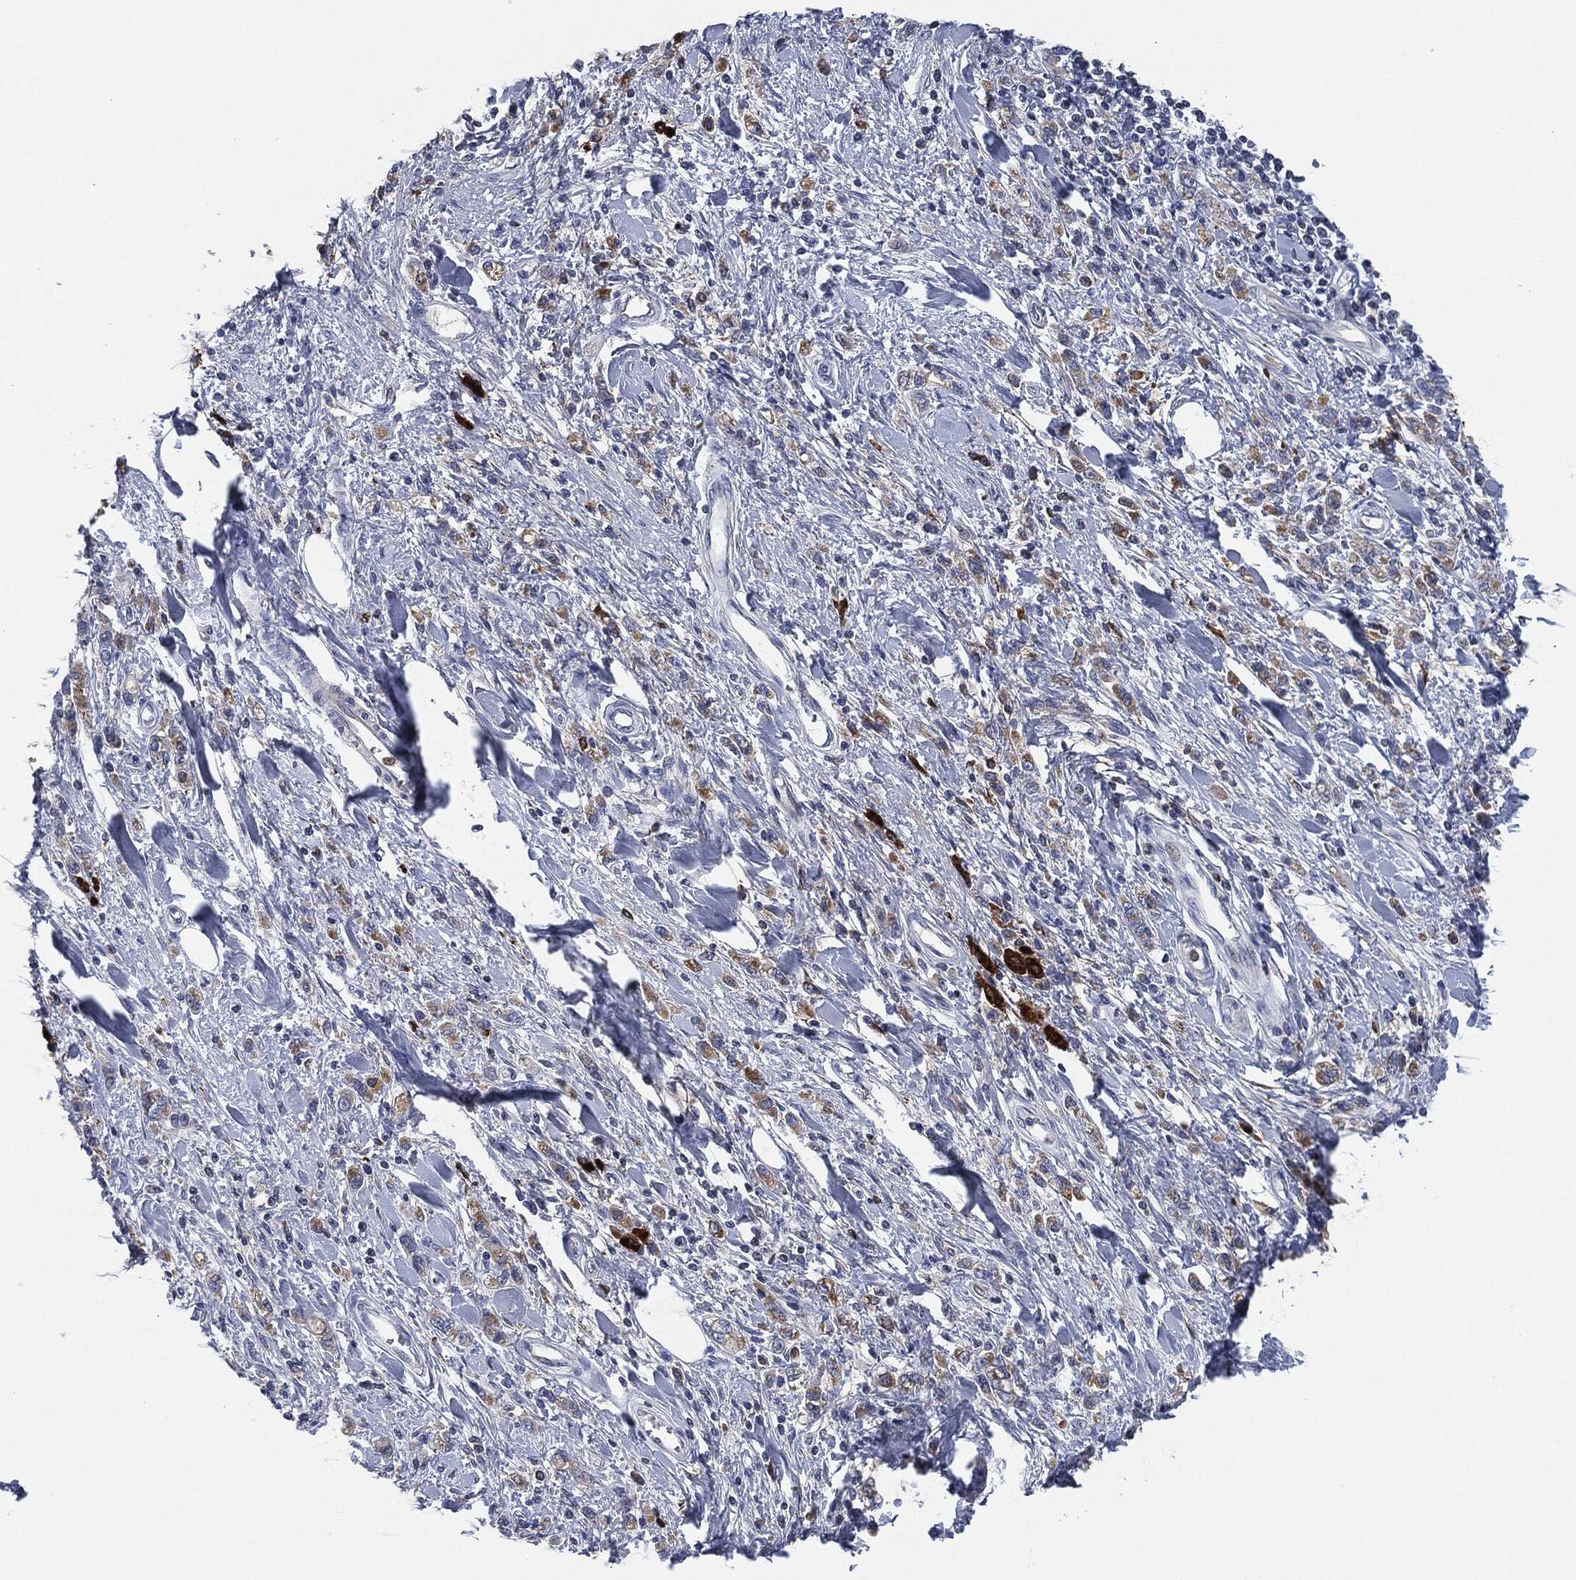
{"staining": {"intensity": "moderate", "quantity": "<25%", "location": "cytoplasmic/membranous"}, "tissue": "stomach cancer", "cell_type": "Tumor cells", "image_type": "cancer", "snomed": [{"axis": "morphology", "description": "Adenocarcinoma, NOS"}, {"axis": "topography", "description": "Stomach"}], "caption": "About <25% of tumor cells in adenocarcinoma (stomach) demonstrate moderate cytoplasmic/membranous protein positivity as visualized by brown immunohistochemical staining.", "gene": "TMEM11", "patient": {"sex": "male", "age": 77}}